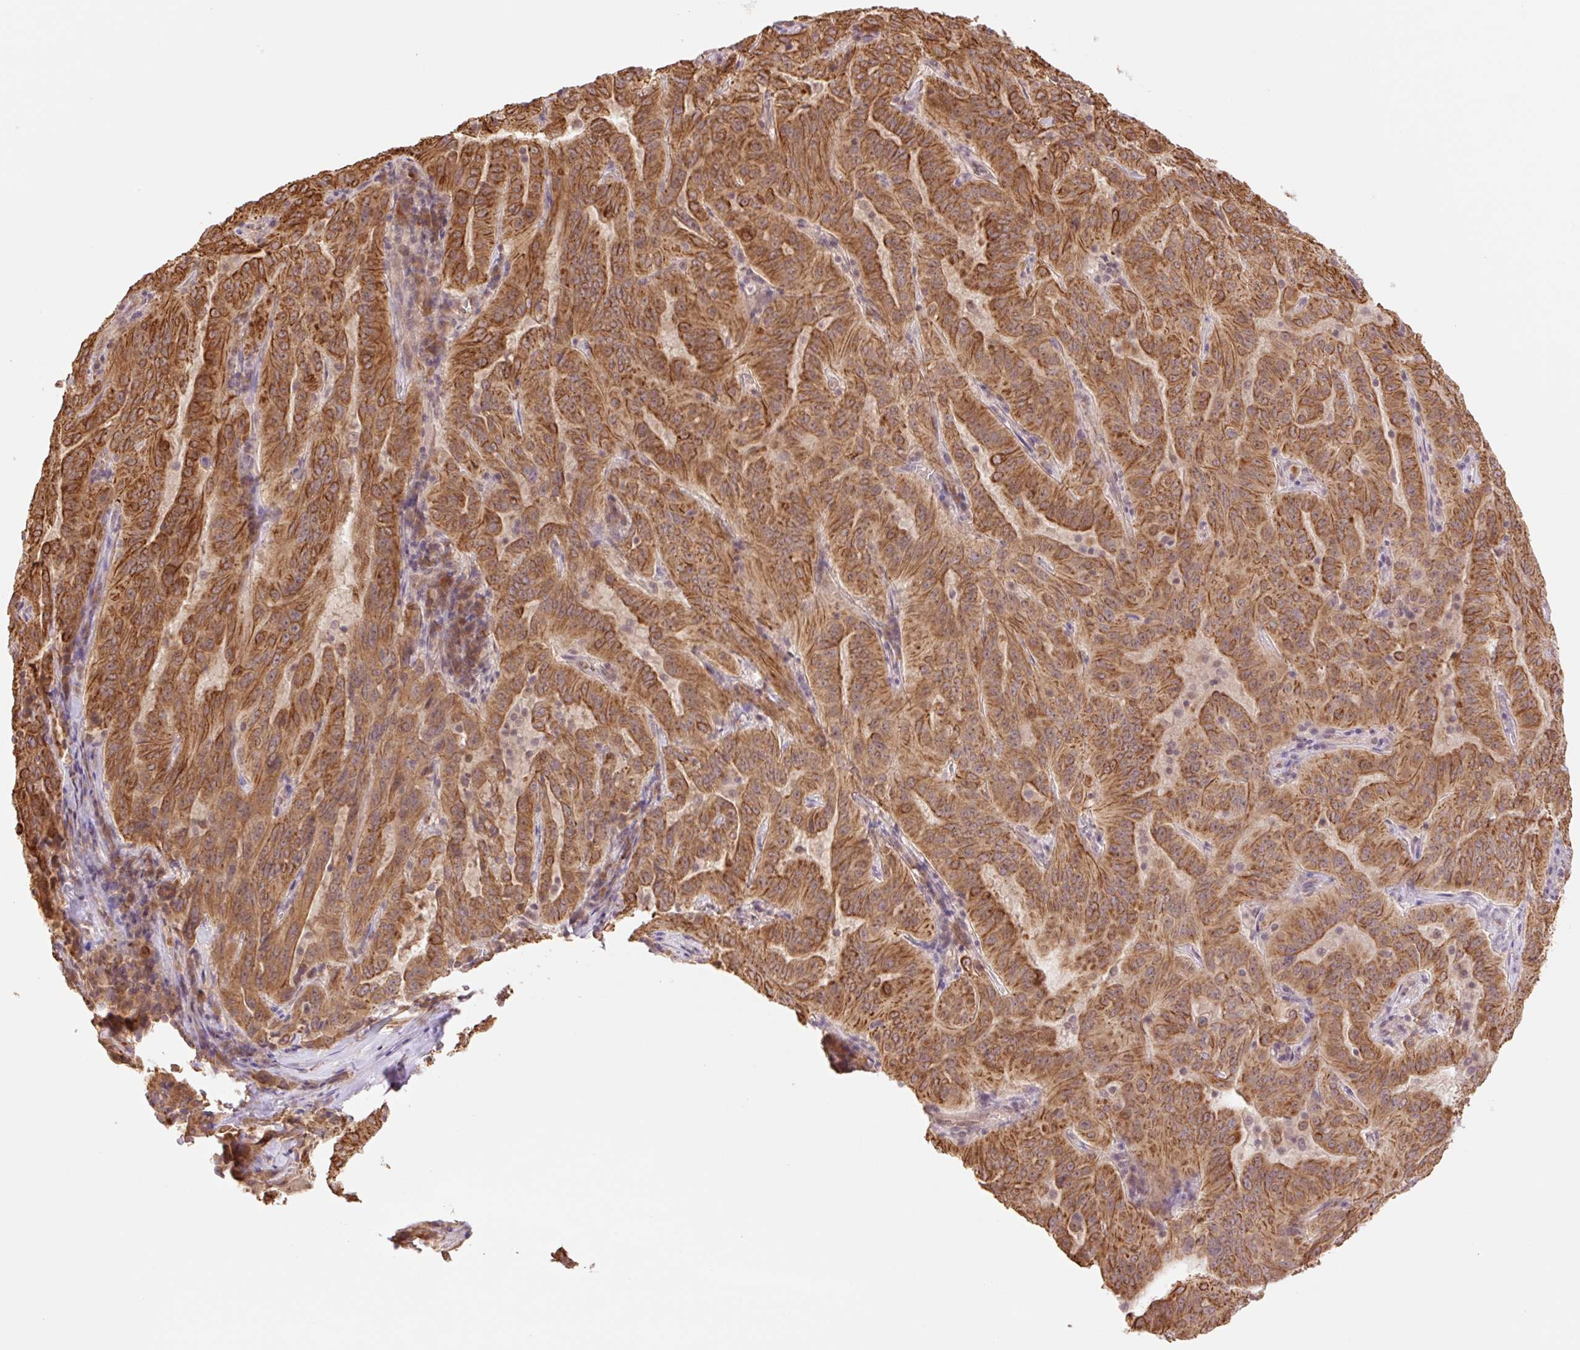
{"staining": {"intensity": "strong", "quantity": ">75%", "location": "cytoplasmic/membranous"}, "tissue": "pancreatic cancer", "cell_type": "Tumor cells", "image_type": "cancer", "snomed": [{"axis": "morphology", "description": "Adenocarcinoma, NOS"}, {"axis": "topography", "description": "Pancreas"}], "caption": "Immunohistochemical staining of pancreatic adenocarcinoma exhibits high levels of strong cytoplasmic/membranous staining in approximately >75% of tumor cells.", "gene": "YJU2B", "patient": {"sex": "male", "age": 63}}